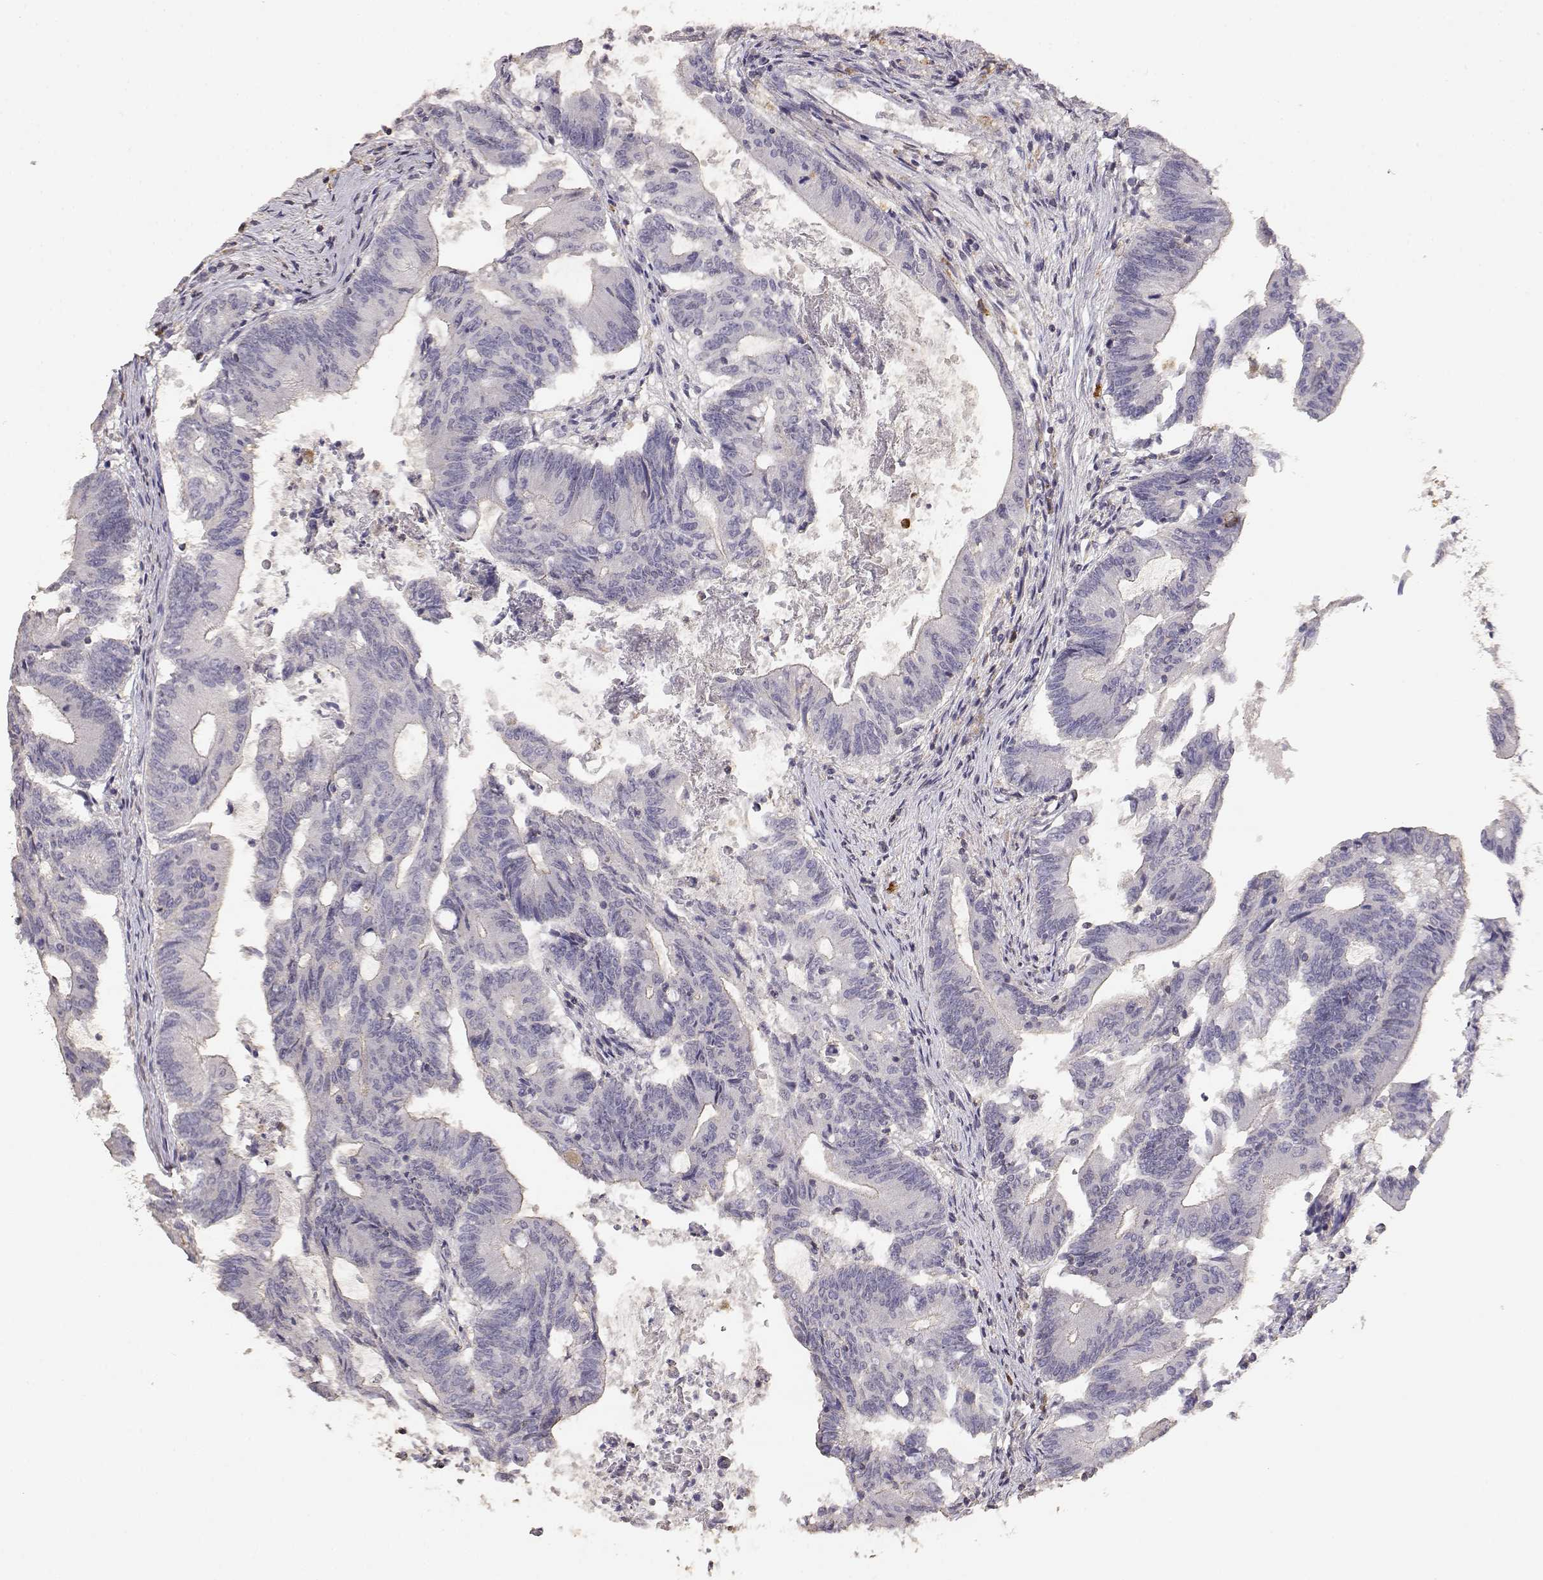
{"staining": {"intensity": "weak", "quantity": "<25%", "location": "cytoplasmic/membranous"}, "tissue": "colorectal cancer", "cell_type": "Tumor cells", "image_type": "cancer", "snomed": [{"axis": "morphology", "description": "Adenocarcinoma, NOS"}, {"axis": "topography", "description": "Colon"}], "caption": "Histopathology image shows no protein staining in tumor cells of colorectal cancer (adenocarcinoma) tissue.", "gene": "TNFRSF10C", "patient": {"sex": "female", "age": 70}}